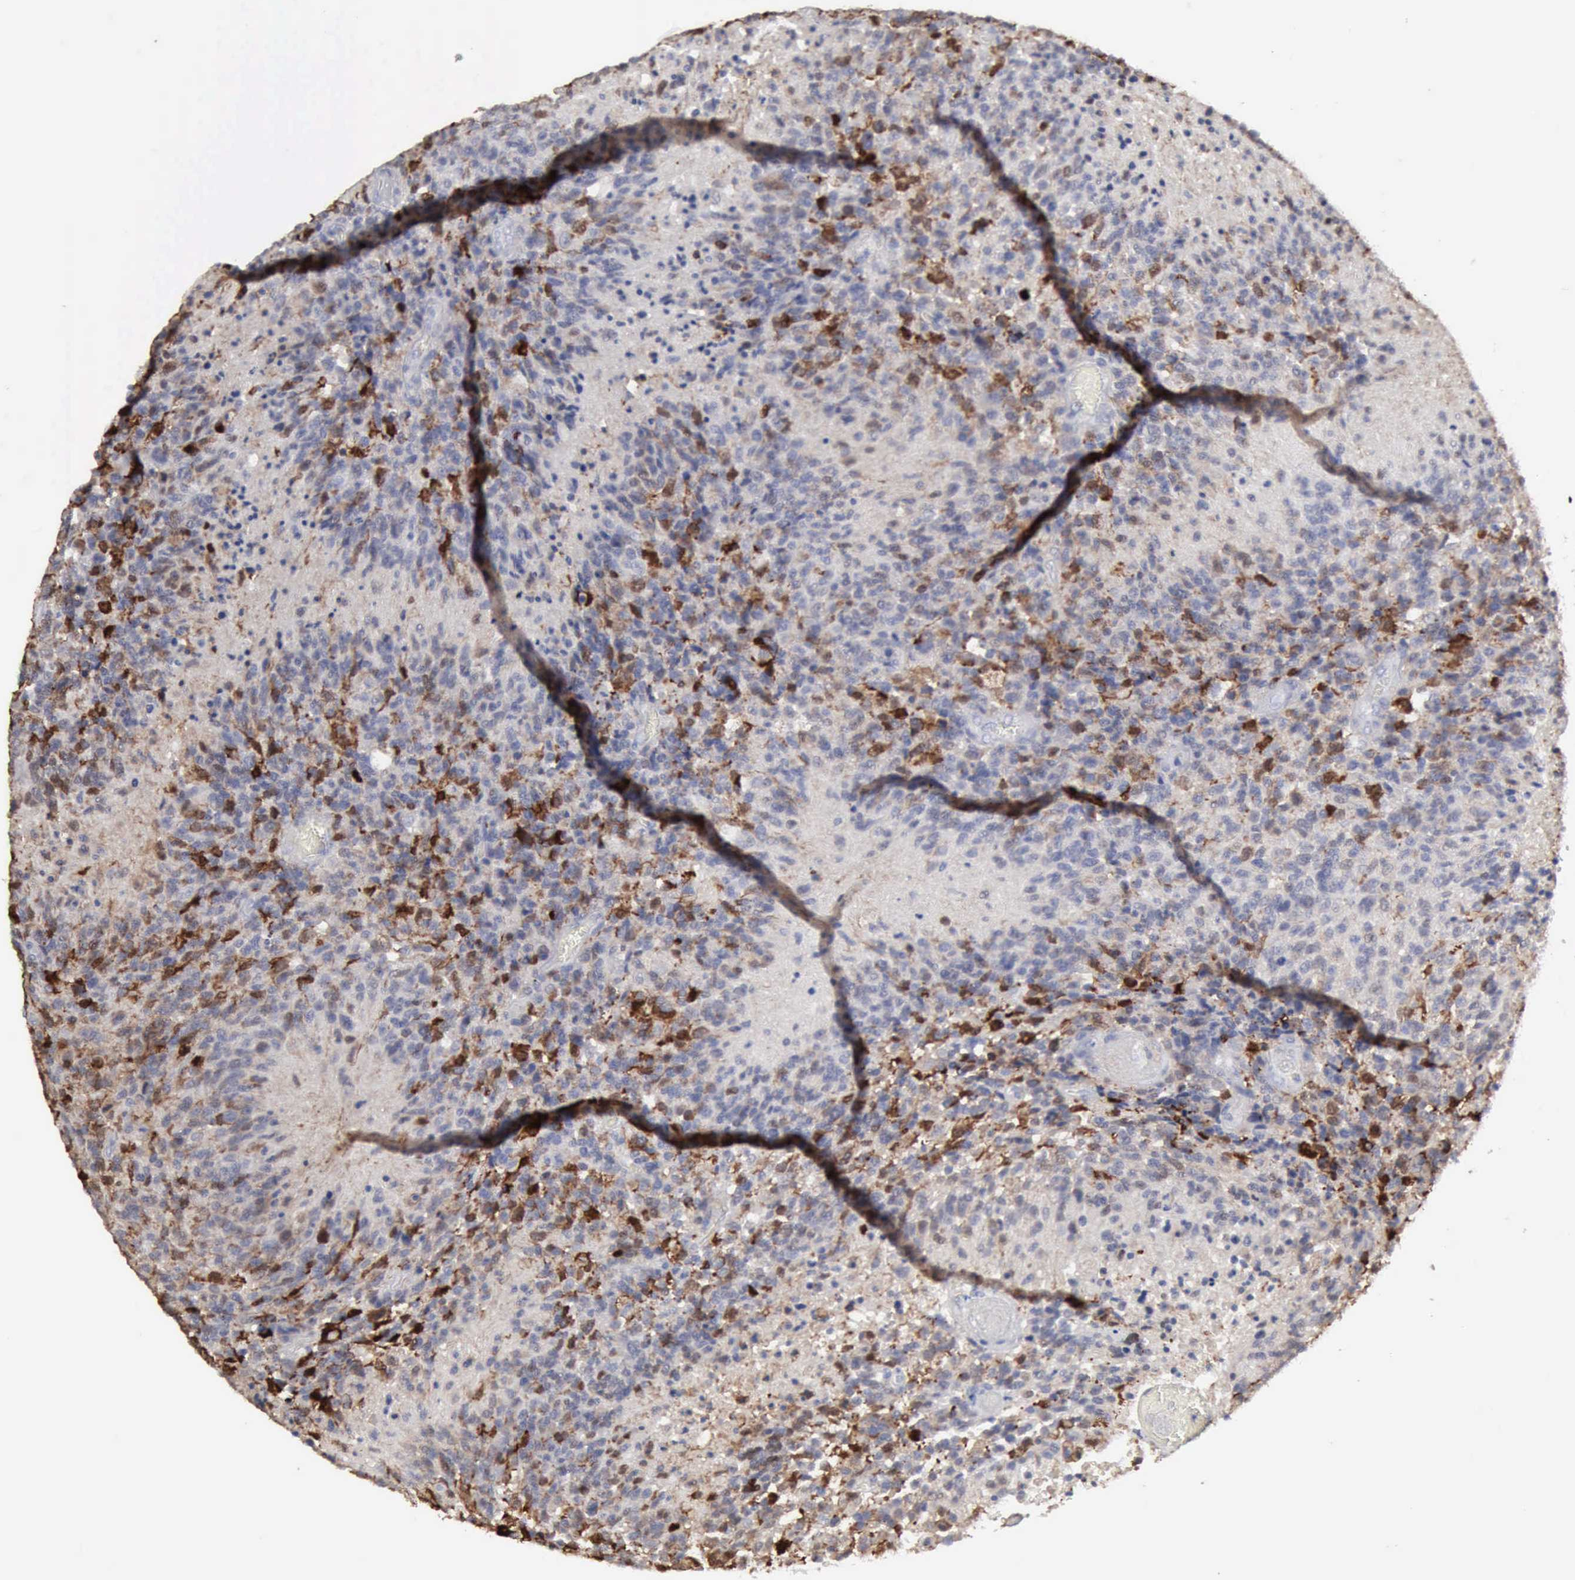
{"staining": {"intensity": "negative", "quantity": "none", "location": "none"}, "tissue": "glioma", "cell_type": "Tumor cells", "image_type": "cancer", "snomed": [{"axis": "morphology", "description": "Glioma, malignant, High grade"}, {"axis": "topography", "description": "Brain"}], "caption": "Tumor cells show no significant protein staining in glioma.", "gene": "STAT1", "patient": {"sex": "male", "age": 36}}